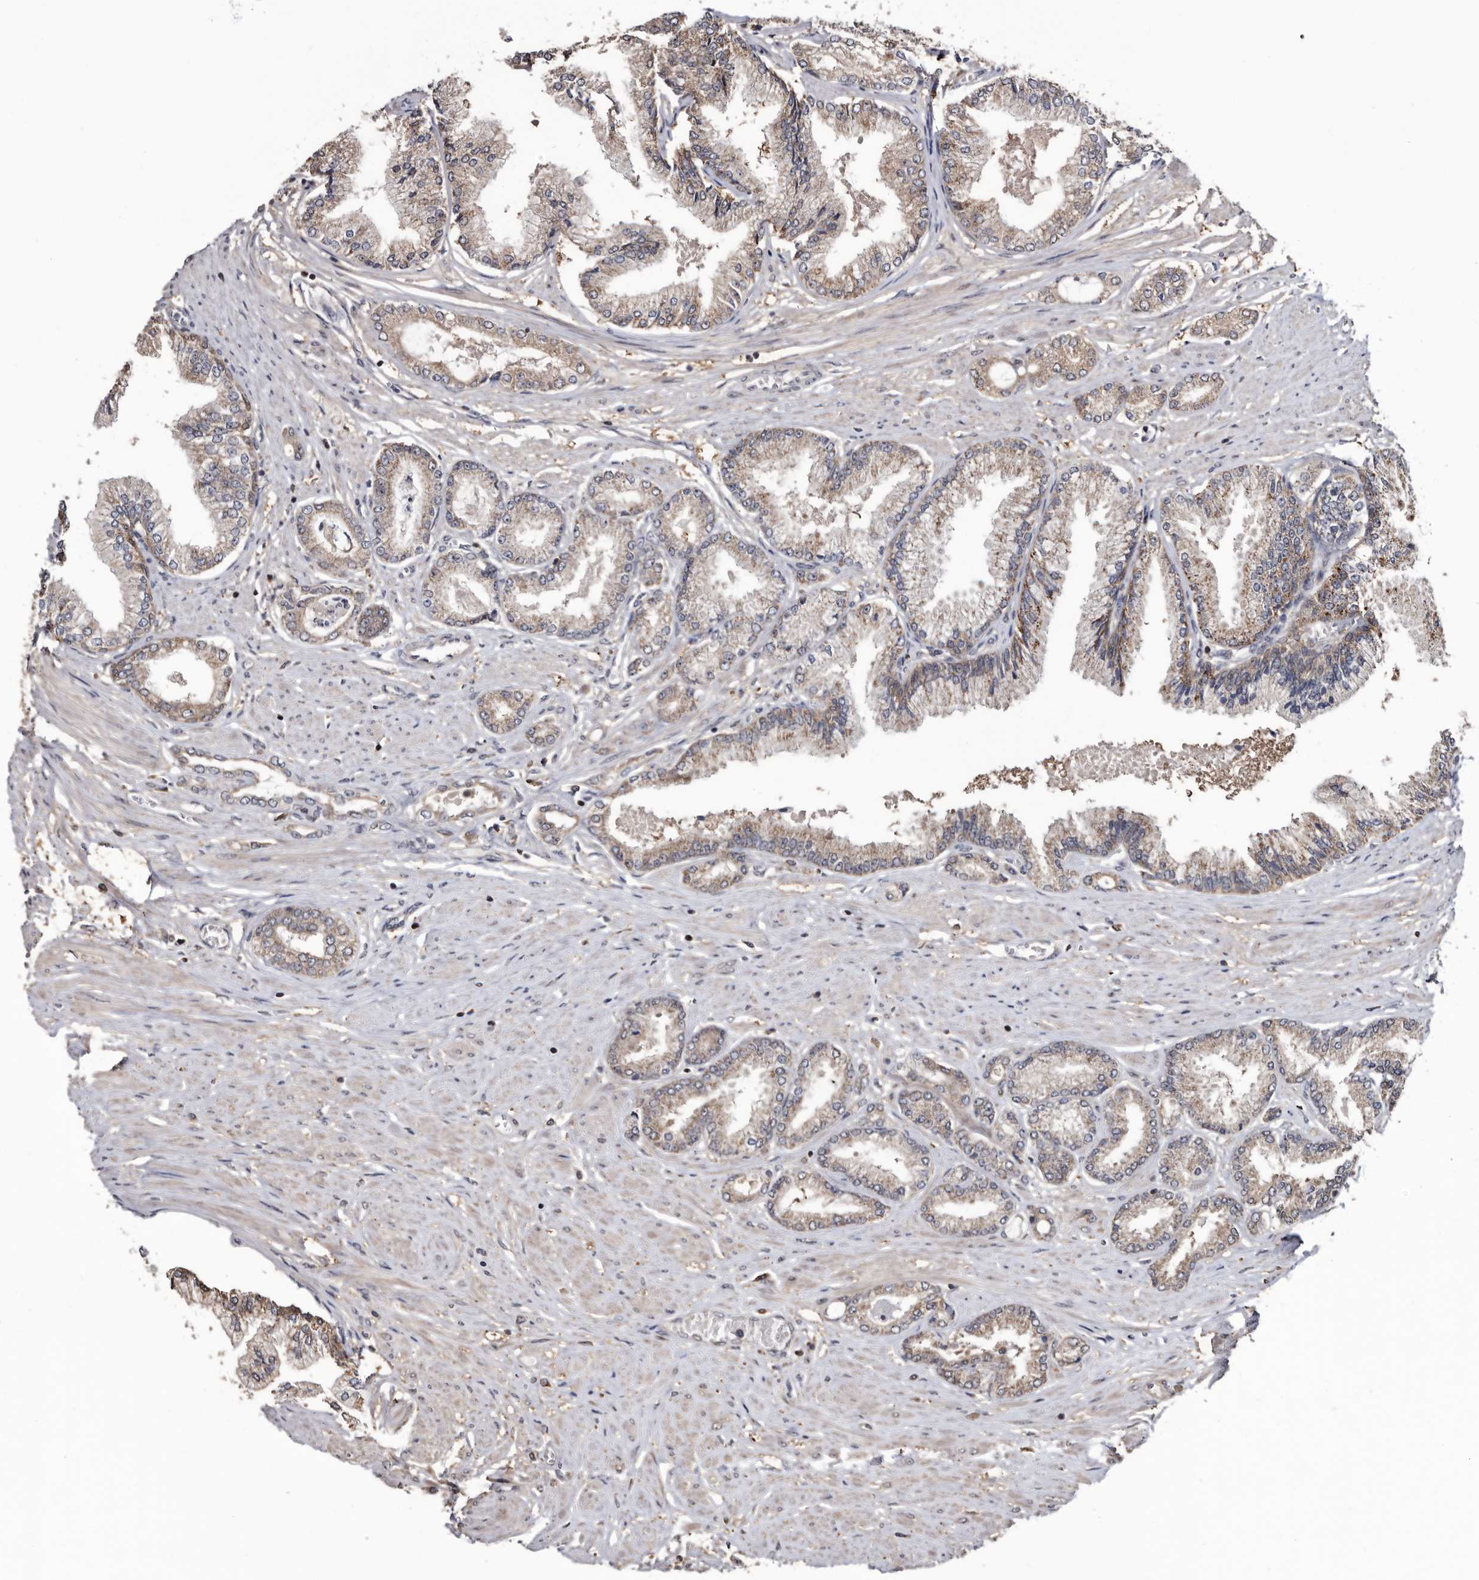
{"staining": {"intensity": "moderate", "quantity": "25%-75%", "location": "cytoplasmic/membranous"}, "tissue": "prostate cancer", "cell_type": "Tumor cells", "image_type": "cancer", "snomed": [{"axis": "morphology", "description": "Adenocarcinoma, Low grade"}, {"axis": "topography", "description": "Prostate"}], "caption": "The immunohistochemical stain highlights moderate cytoplasmic/membranous positivity in tumor cells of prostate cancer tissue. (Brightfield microscopy of DAB IHC at high magnification).", "gene": "TTI2", "patient": {"sex": "male", "age": 63}}